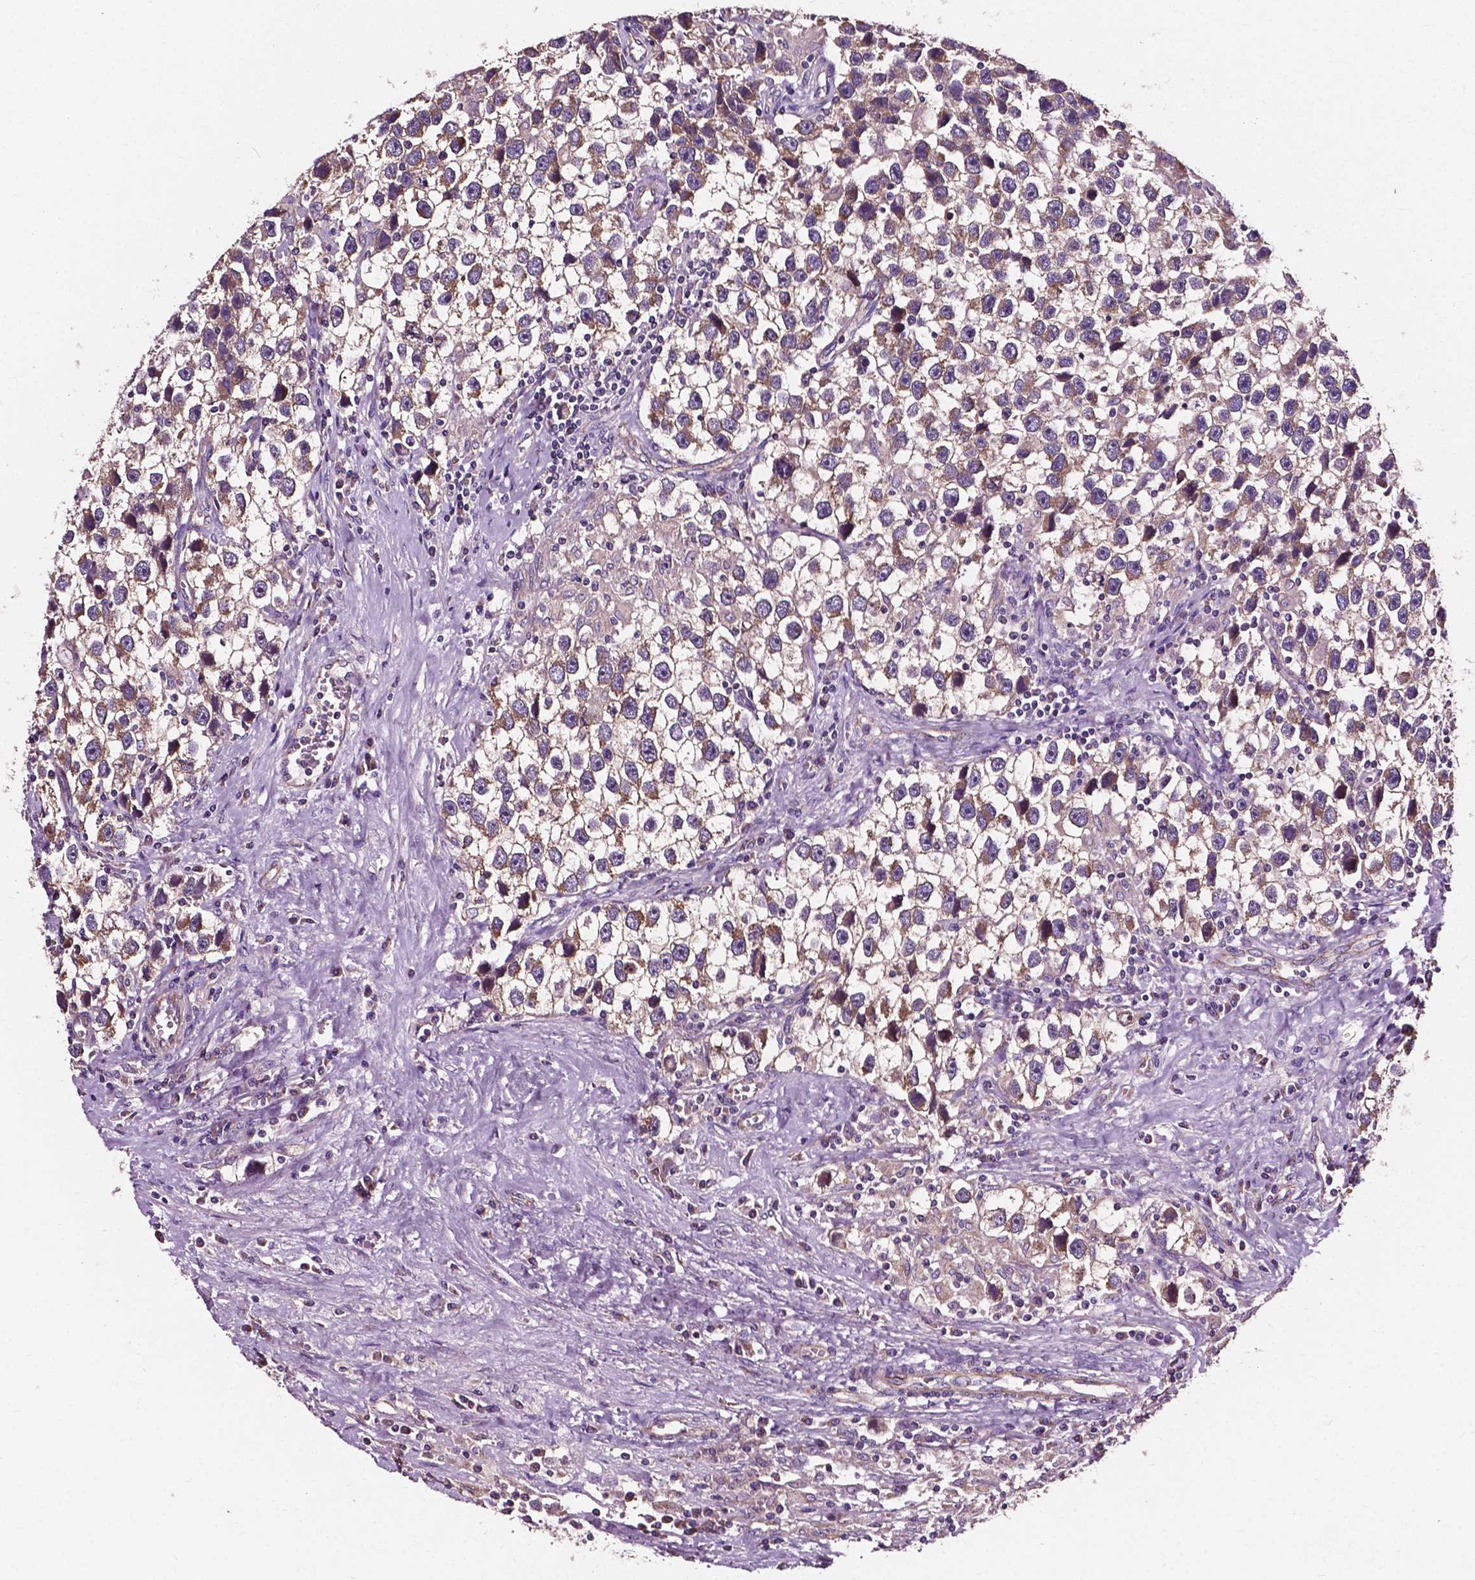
{"staining": {"intensity": "weak", "quantity": ">75%", "location": "cytoplasmic/membranous"}, "tissue": "testis cancer", "cell_type": "Tumor cells", "image_type": "cancer", "snomed": [{"axis": "morphology", "description": "Seminoma, NOS"}, {"axis": "topography", "description": "Testis"}], "caption": "IHC of seminoma (testis) exhibits low levels of weak cytoplasmic/membranous positivity in approximately >75% of tumor cells.", "gene": "ATG16L1", "patient": {"sex": "male", "age": 43}}